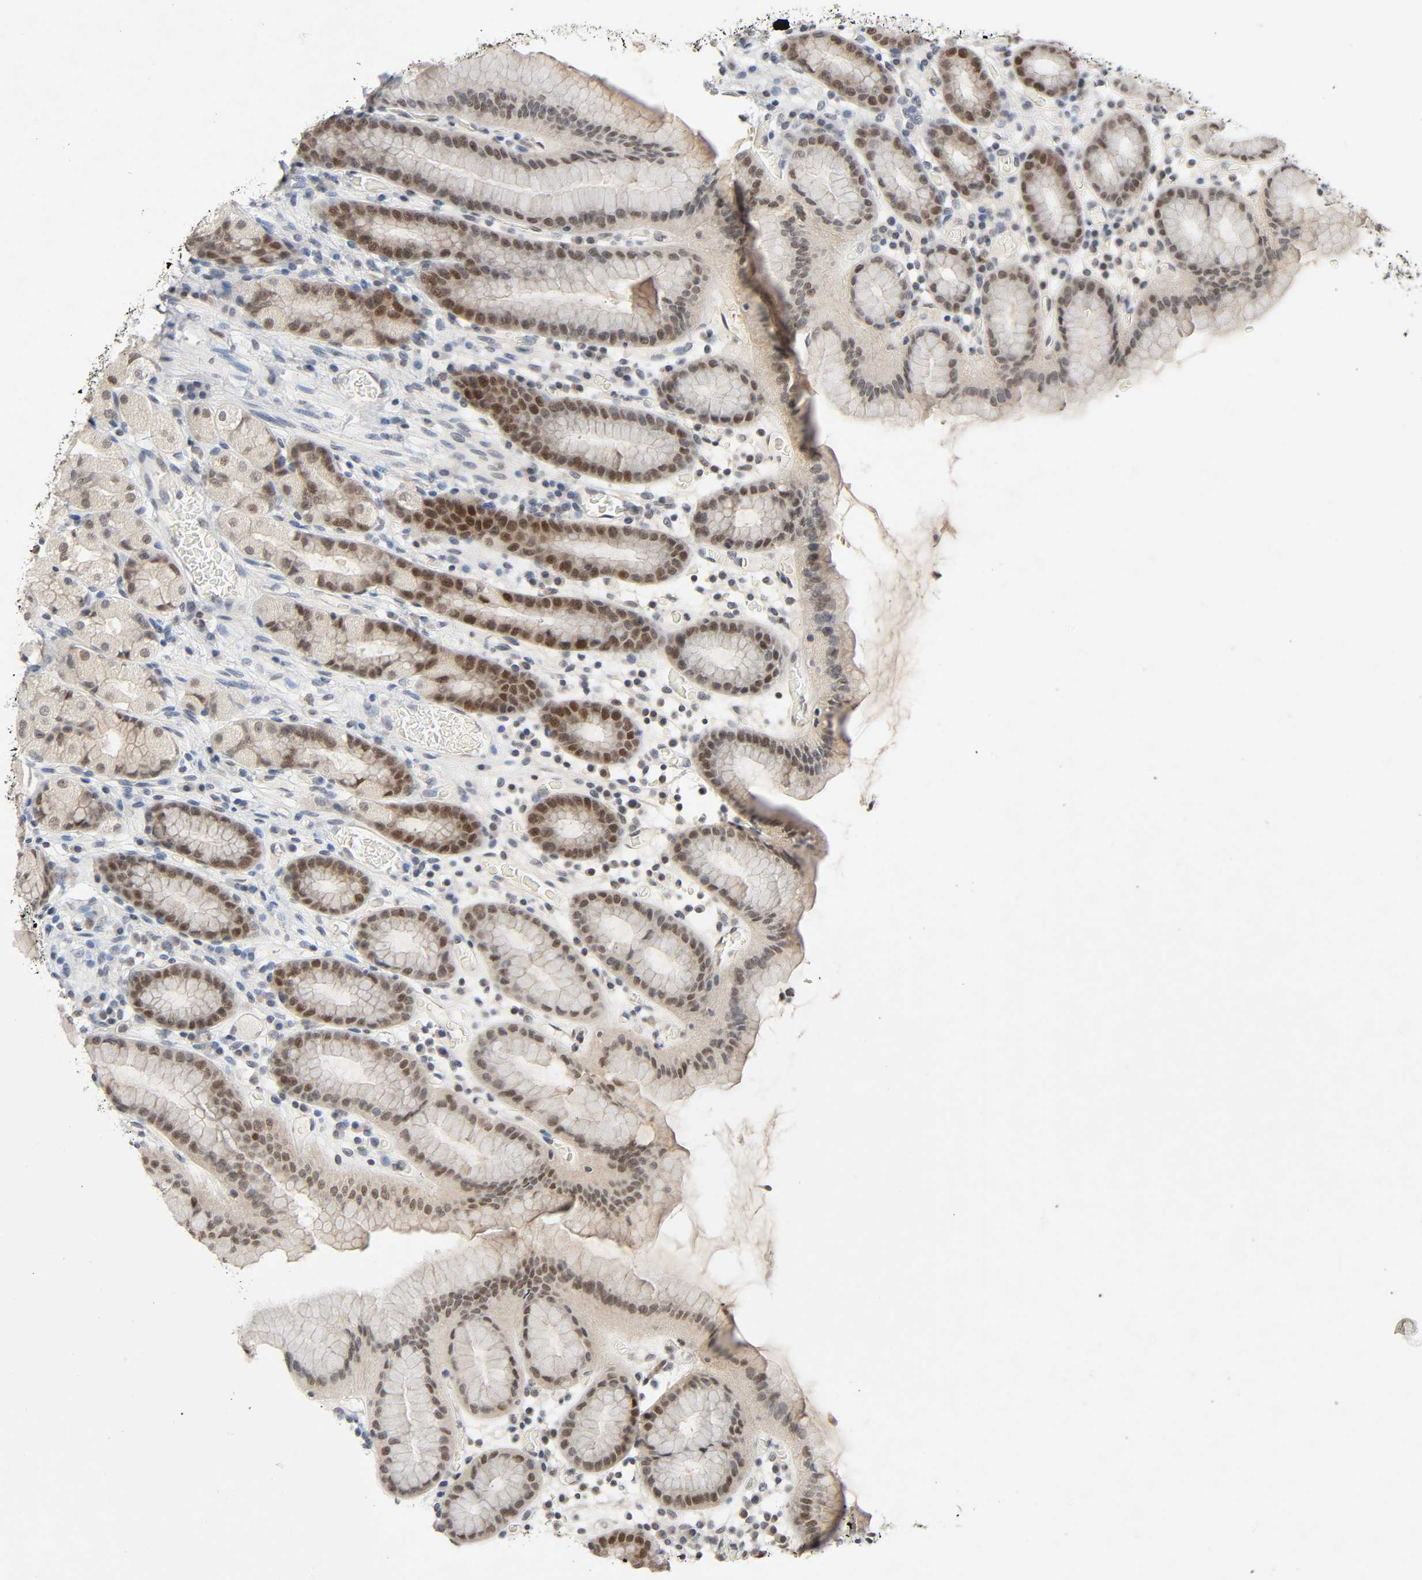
{"staining": {"intensity": "moderate", "quantity": ">75%", "location": "cytoplasmic/membranous,nuclear"}, "tissue": "stomach", "cell_type": "Glandular cells", "image_type": "normal", "snomed": [{"axis": "morphology", "description": "Normal tissue, NOS"}, {"axis": "topography", "description": "Stomach, upper"}], "caption": "Stomach stained with DAB immunohistochemistry demonstrates medium levels of moderate cytoplasmic/membranous,nuclear expression in approximately >75% of glandular cells.", "gene": "MAPKAPK5", "patient": {"sex": "male", "age": 68}}